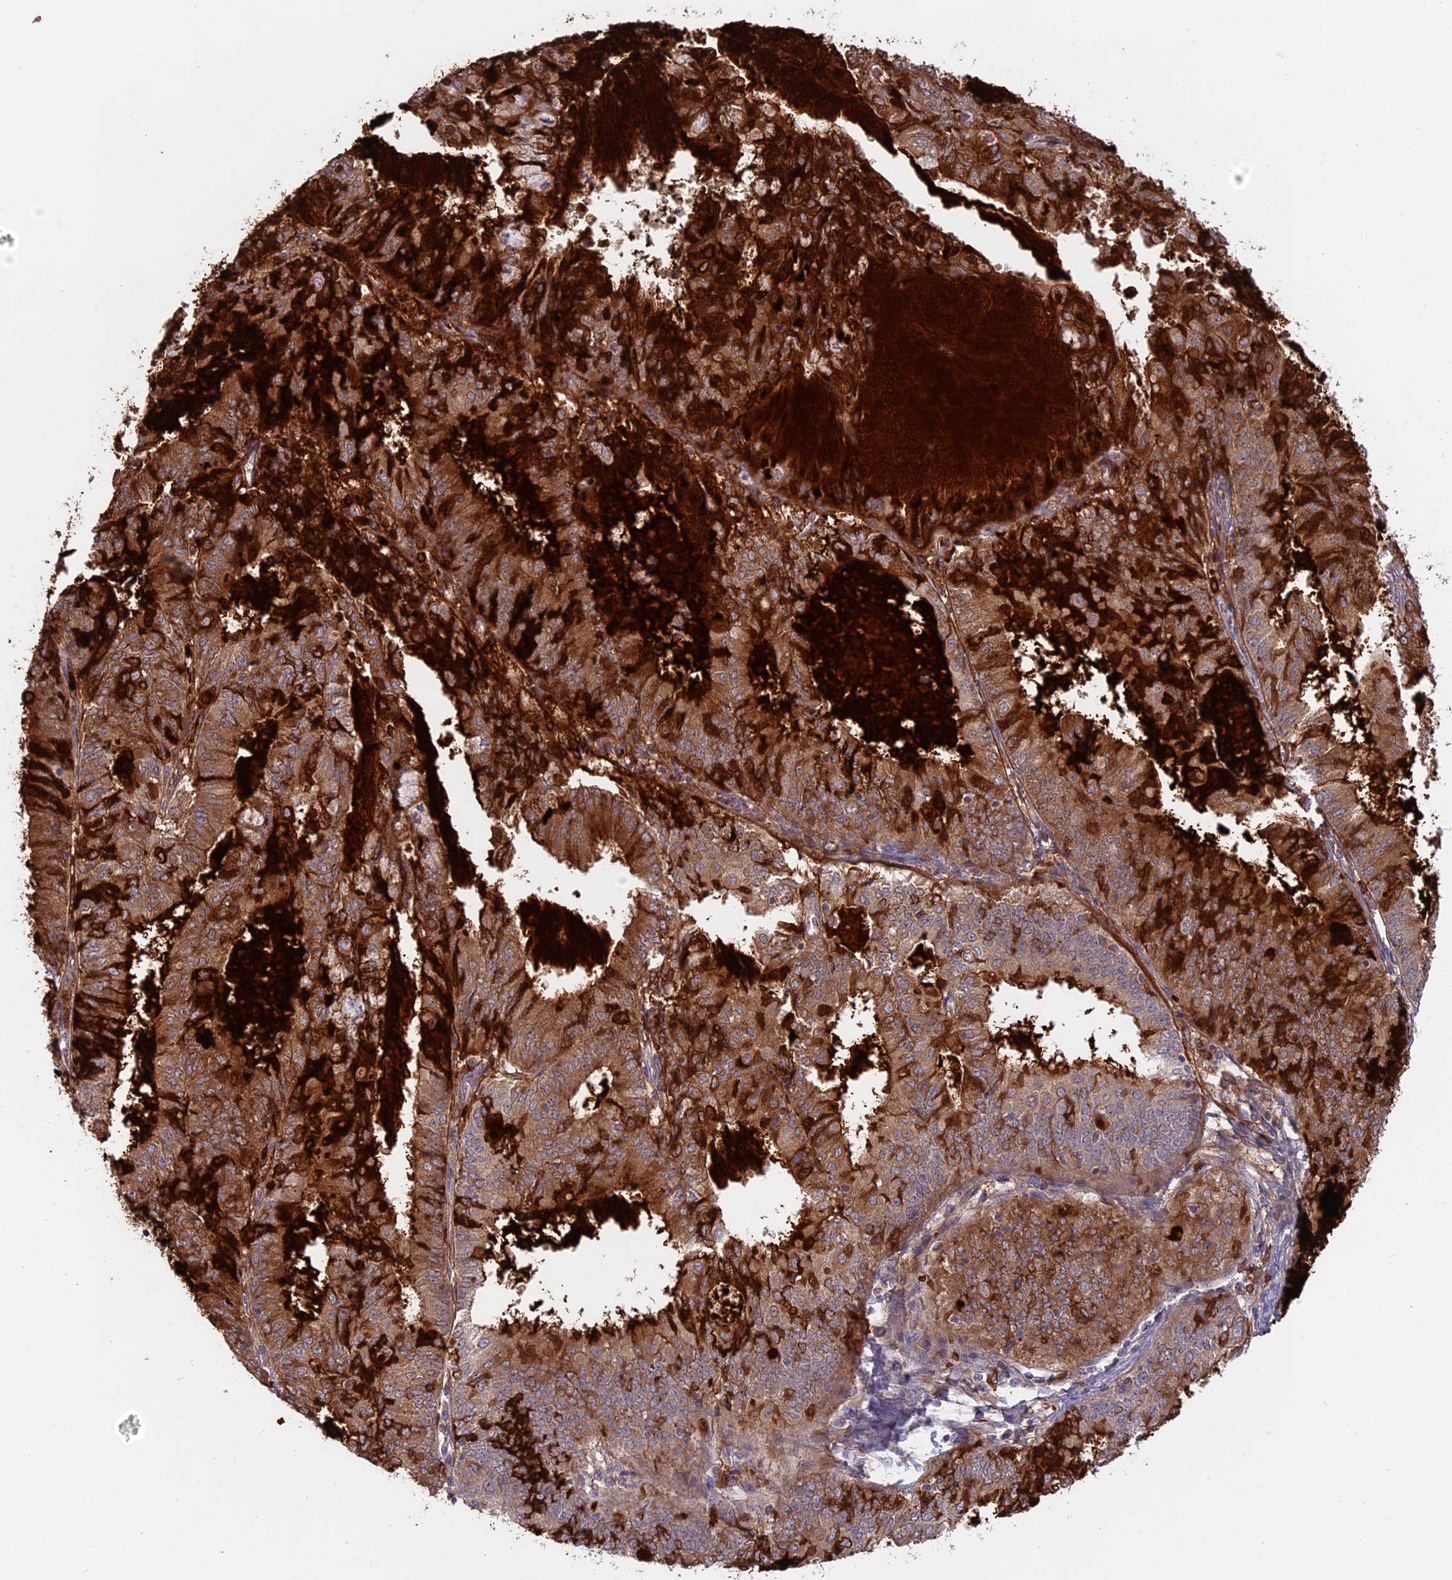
{"staining": {"intensity": "moderate", "quantity": ">75%", "location": "cytoplasmic/membranous"}, "tissue": "endometrial cancer", "cell_type": "Tumor cells", "image_type": "cancer", "snomed": [{"axis": "morphology", "description": "Adenocarcinoma, NOS"}, {"axis": "topography", "description": "Endometrium"}], "caption": "Protein staining demonstrates moderate cytoplasmic/membranous staining in approximately >75% of tumor cells in endometrial cancer.", "gene": "TENT4B", "patient": {"sex": "female", "age": 57}}